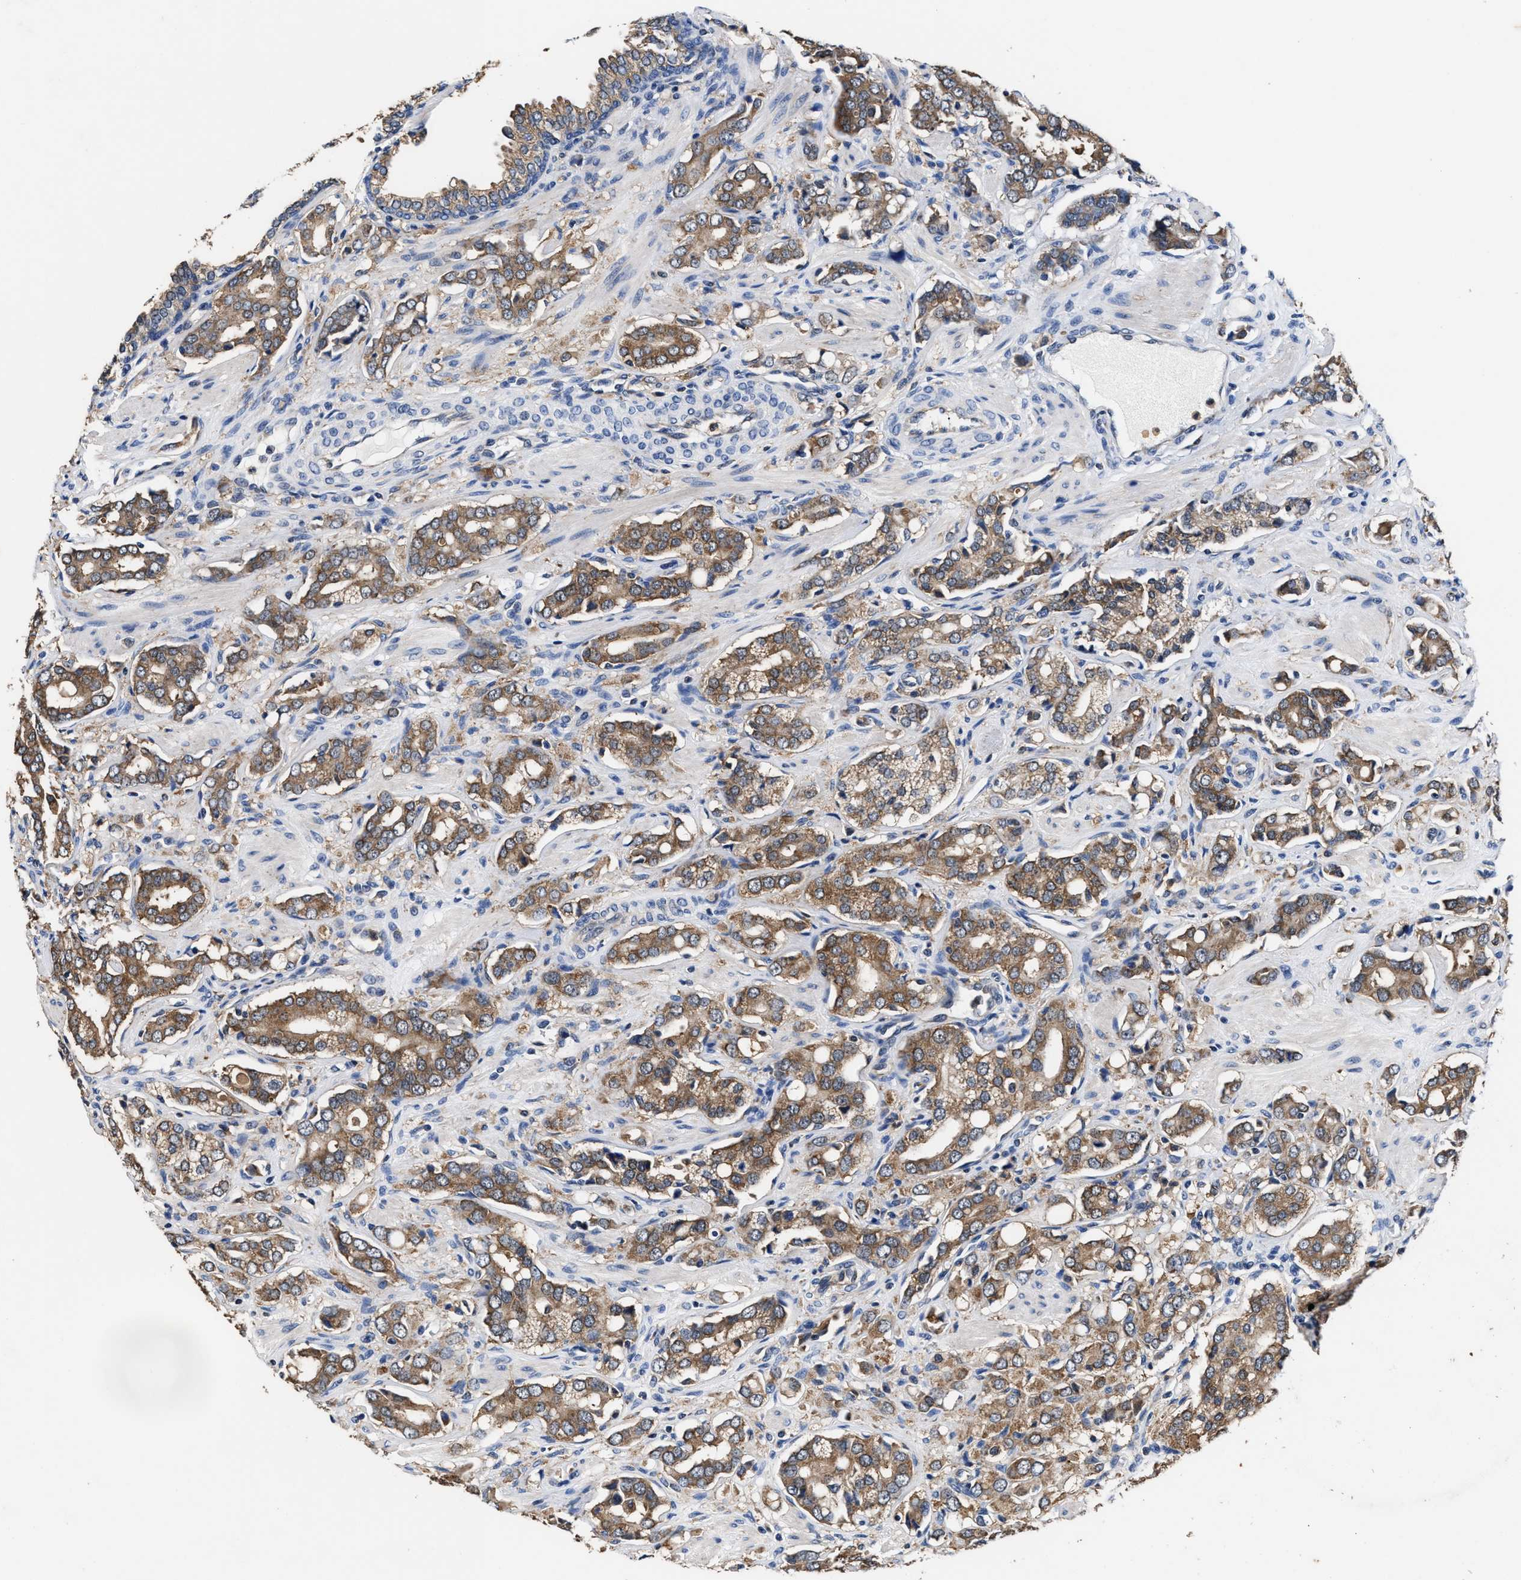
{"staining": {"intensity": "moderate", "quantity": ">75%", "location": "cytoplasmic/membranous"}, "tissue": "prostate cancer", "cell_type": "Tumor cells", "image_type": "cancer", "snomed": [{"axis": "morphology", "description": "Adenocarcinoma, High grade"}, {"axis": "topography", "description": "Prostate"}], "caption": "IHC histopathology image of neoplastic tissue: human prostate cancer (high-grade adenocarcinoma) stained using immunohistochemistry displays medium levels of moderate protein expression localized specifically in the cytoplasmic/membranous of tumor cells, appearing as a cytoplasmic/membranous brown color.", "gene": "ACLY", "patient": {"sex": "male", "age": 52}}